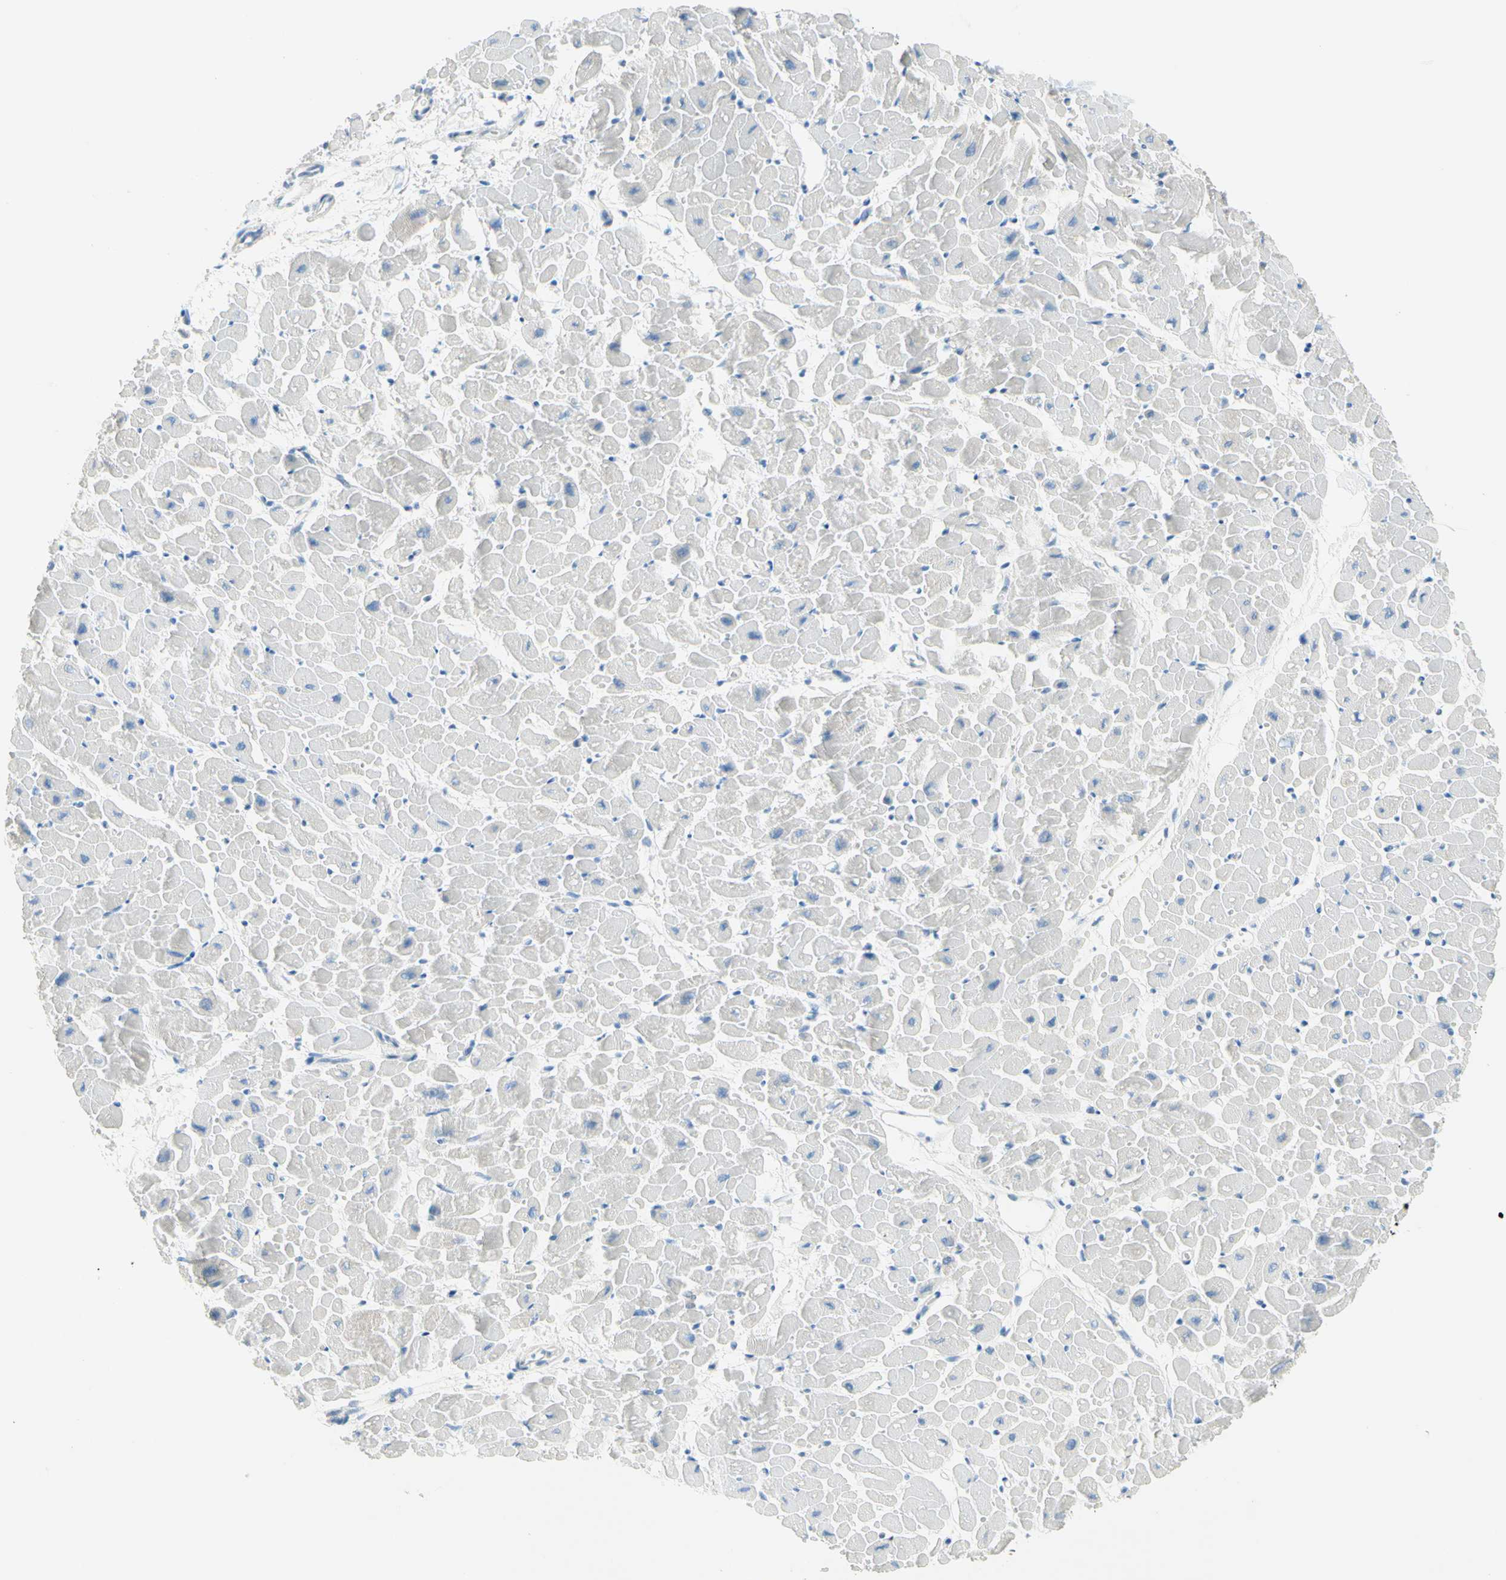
{"staining": {"intensity": "negative", "quantity": "none", "location": "none"}, "tissue": "heart muscle", "cell_type": "Cardiomyocytes", "image_type": "normal", "snomed": [{"axis": "morphology", "description": "Normal tissue, NOS"}, {"axis": "topography", "description": "Heart"}], "caption": "A high-resolution photomicrograph shows immunohistochemistry (IHC) staining of normal heart muscle, which displays no significant expression in cardiomyocytes.", "gene": "MFF", "patient": {"sex": "male", "age": 45}}